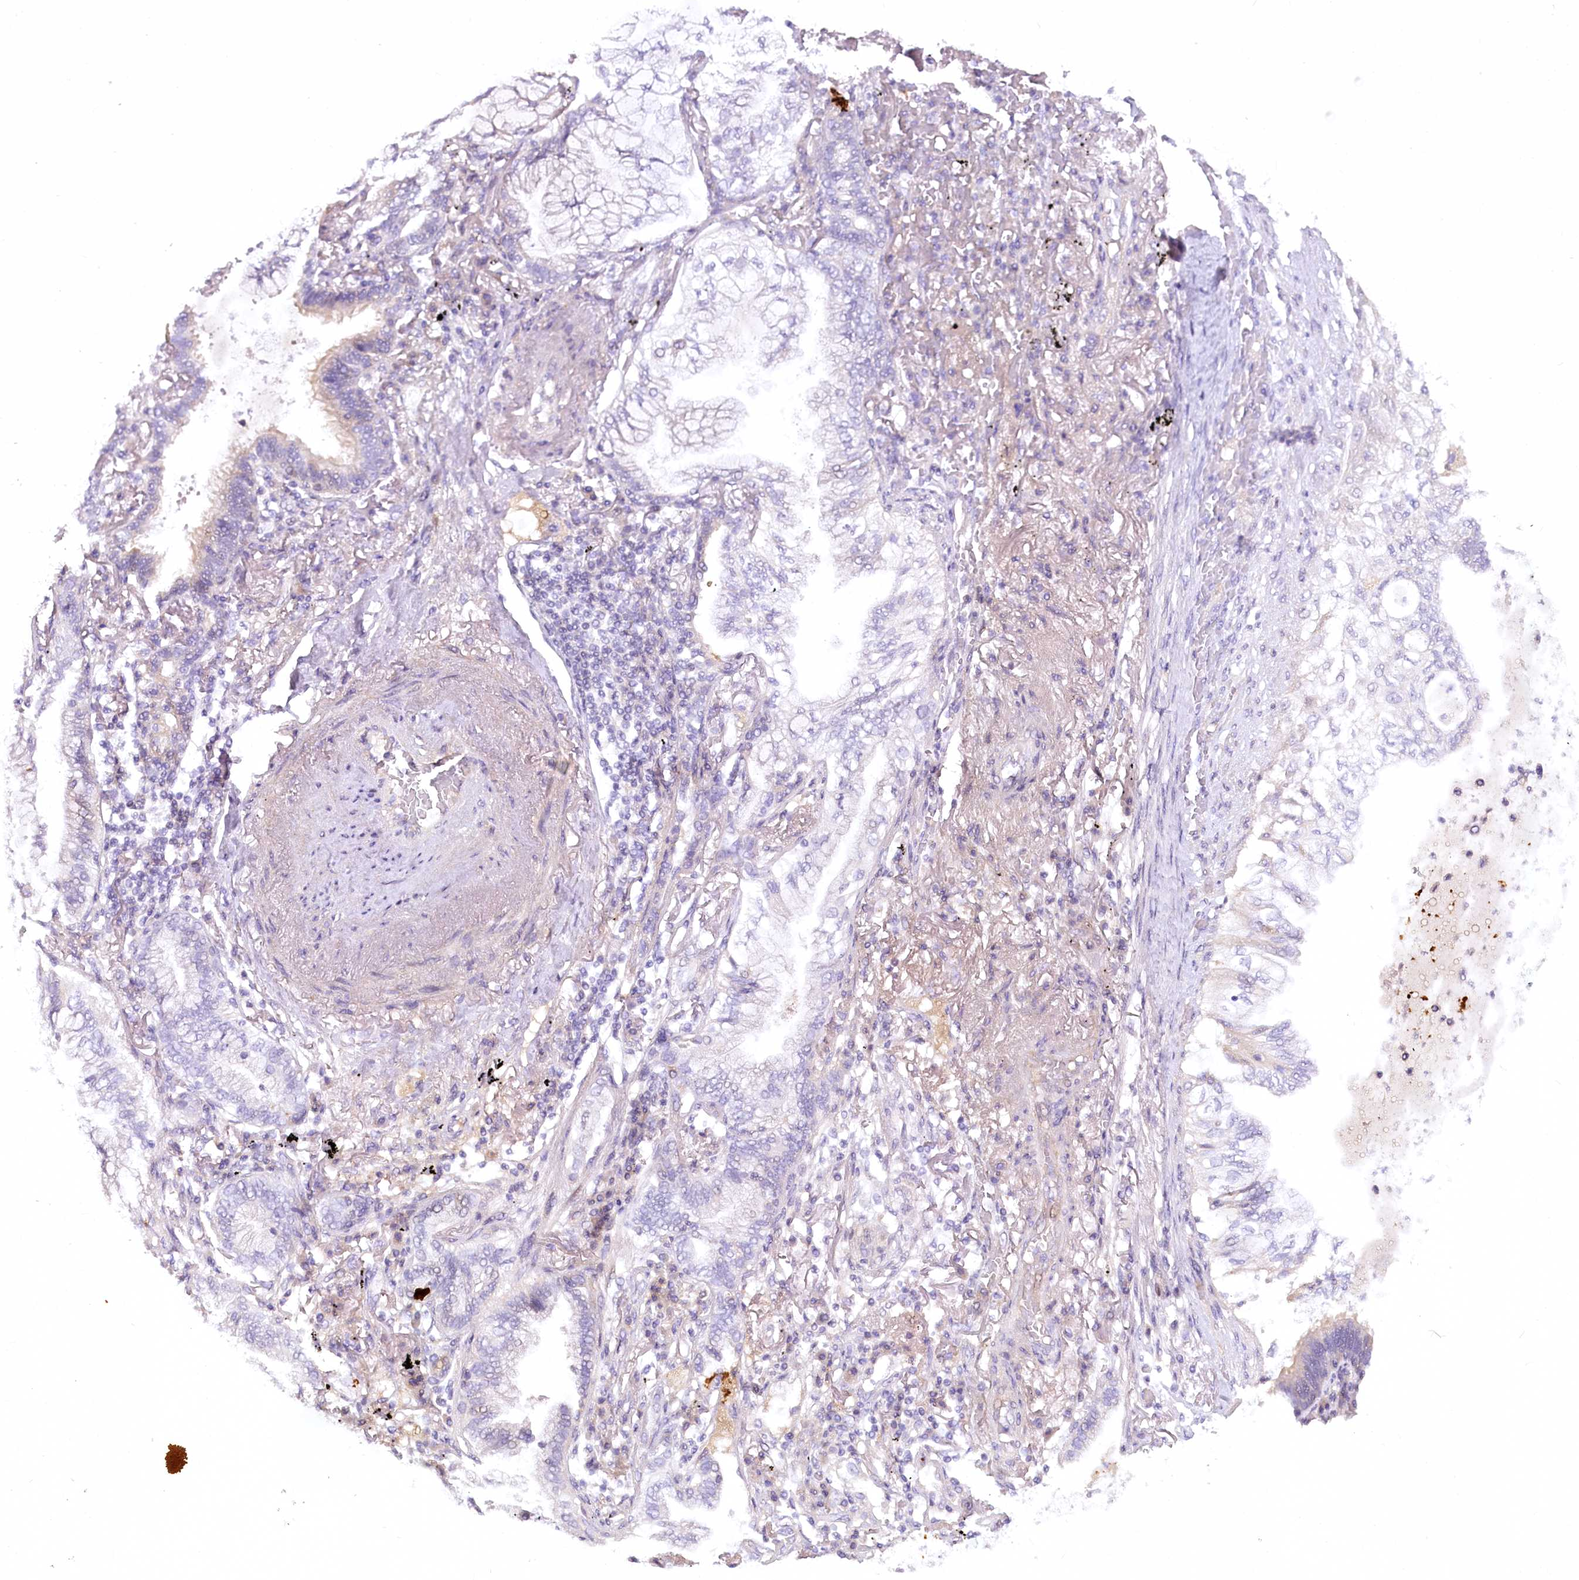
{"staining": {"intensity": "negative", "quantity": "none", "location": "none"}, "tissue": "lung cancer", "cell_type": "Tumor cells", "image_type": "cancer", "snomed": [{"axis": "morphology", "description": "Adenocarcinoma, NOS"}, {"axis": "topography", "description": "Lung"}], "caption": "High power microscopy histopathology image of an immunohistochemistry (IHC) image of lung cancer (adenocarcinoma), revealing no significant expression in tumor cells. (DAB (3,3'-diaminobenzidine) IHC visualized using brightfield microscopy, high magnification).", "gene": "EFHC2", "patient": {"sex": "female", "age": 70}}